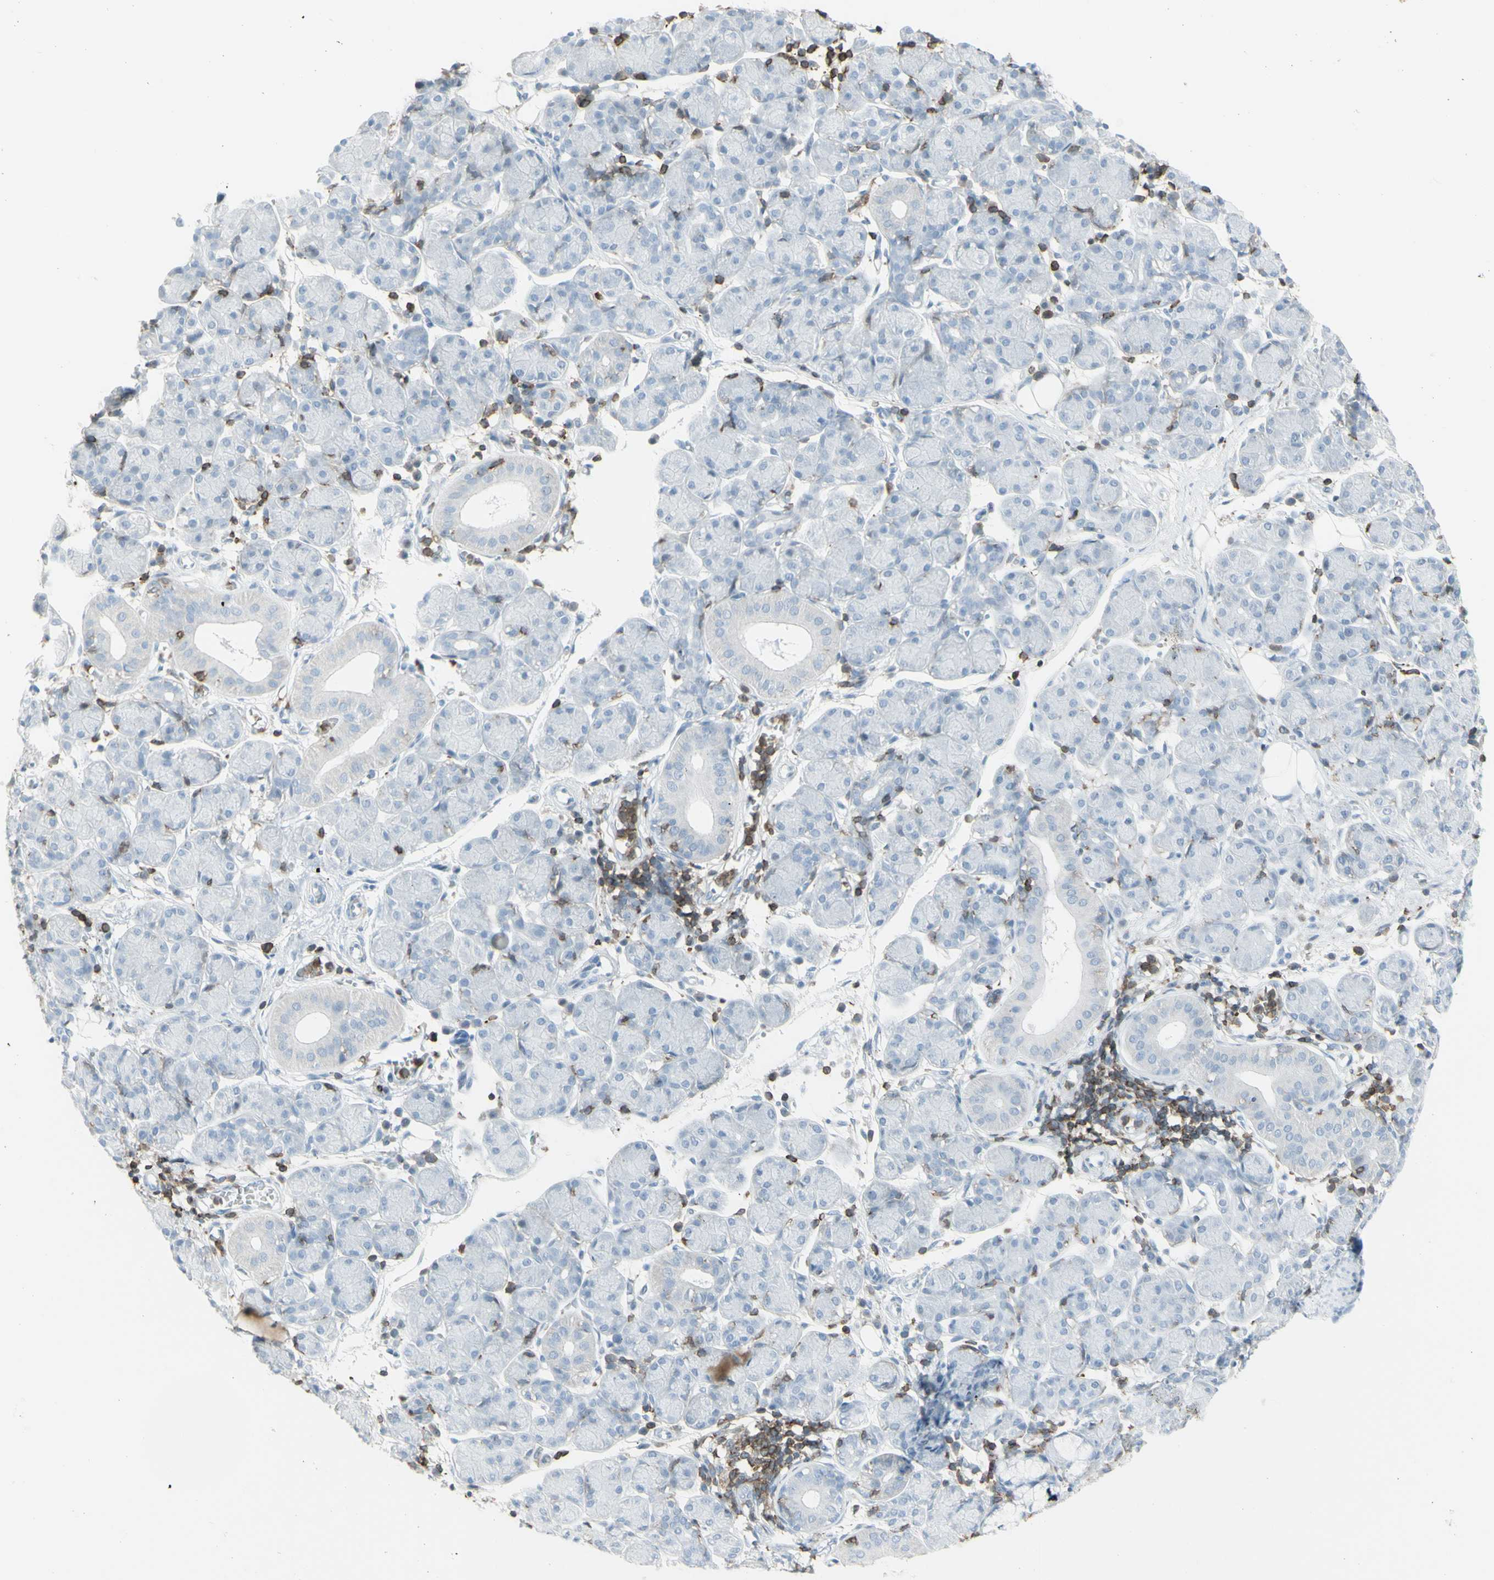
{"staining": {"intensity": "negative", "quantity": "none", "location": "none"}, "tissue": "salivary gland", "cell_type": "Glandular cells", "image_type": "normal", "snomed": [{"axis": "morphology", "description": "Normal tissue, NOS"}, {"axis": "morphology", "description": "Inflammation, NOS"}, {"axis": "topography", "description": "Lymph node"}, {"axis": "topography", "description": "Salivary gland"}], "caption": "The immunohistochemistry (IHC) image has no significant staining in glandular cells of salivary gland.", "gene": "NRG1", "patient": {"sex": "male", "age": 3}}